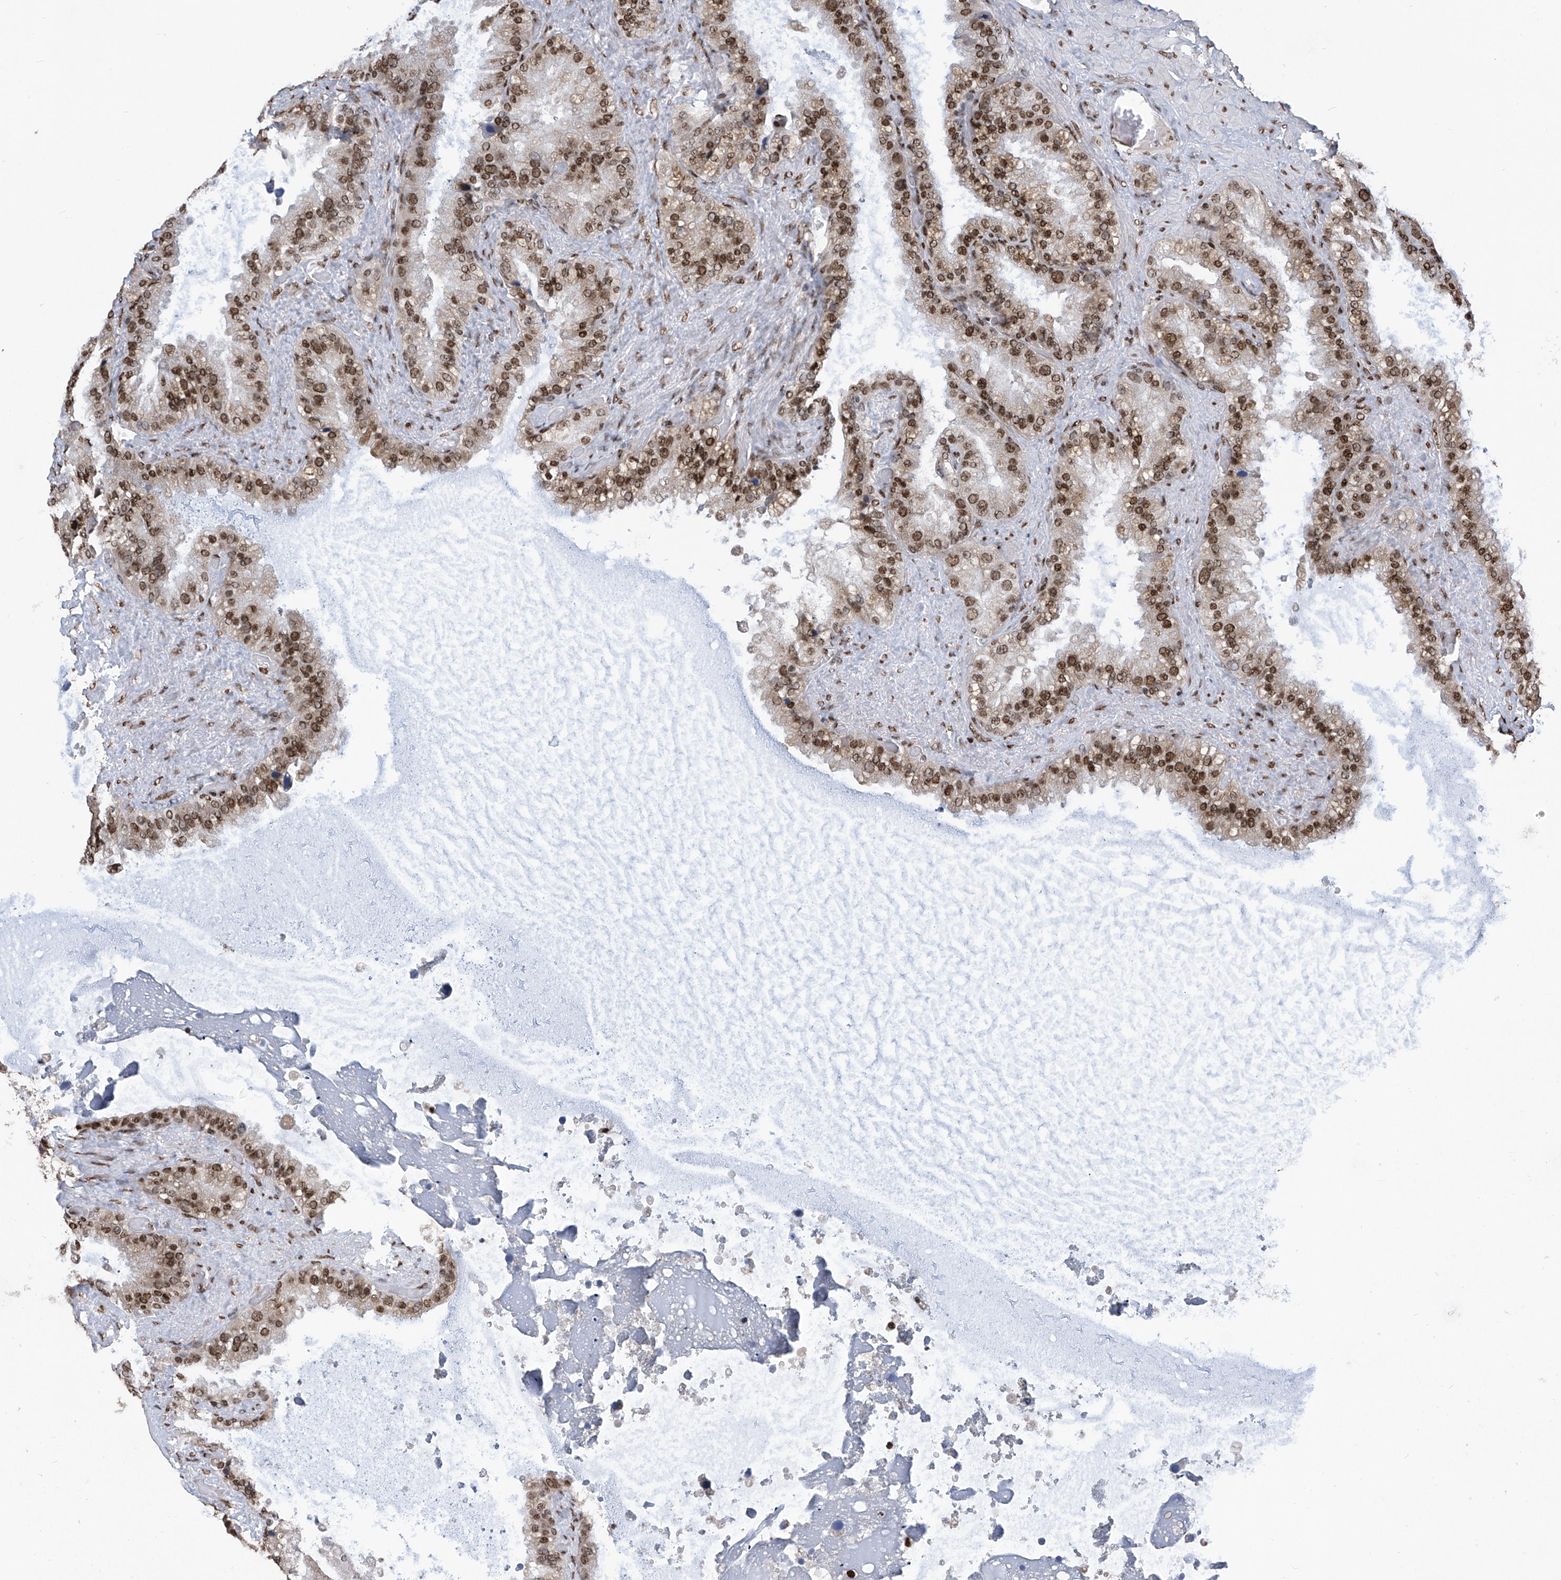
{"staining": {"intensity": "strong", "quantity": ">75%", "location": "nuclear"}, "tissue": "seminal vesicle", "cell_type": "Glandular cells", "image_type": "normal", "snomed": [{"axis": "morphology", "description": "Normal tissue, NOS"}, {"axis": "topography", "description": "Prostate"}, {"axis": "topography", "description": "Seminal veicle"}], "caption": "Normal seminal vesicle was stained to show a protein in brown. There is high levels of strong nuclear positivity in approximately >75% of glandular cells. Using DAB (brown) and hematoxylin (blue) stains, captured at high magnification using brightfield microscopy.", "gene": "APLF", "patient": {"sex": "male", "age": 68}}